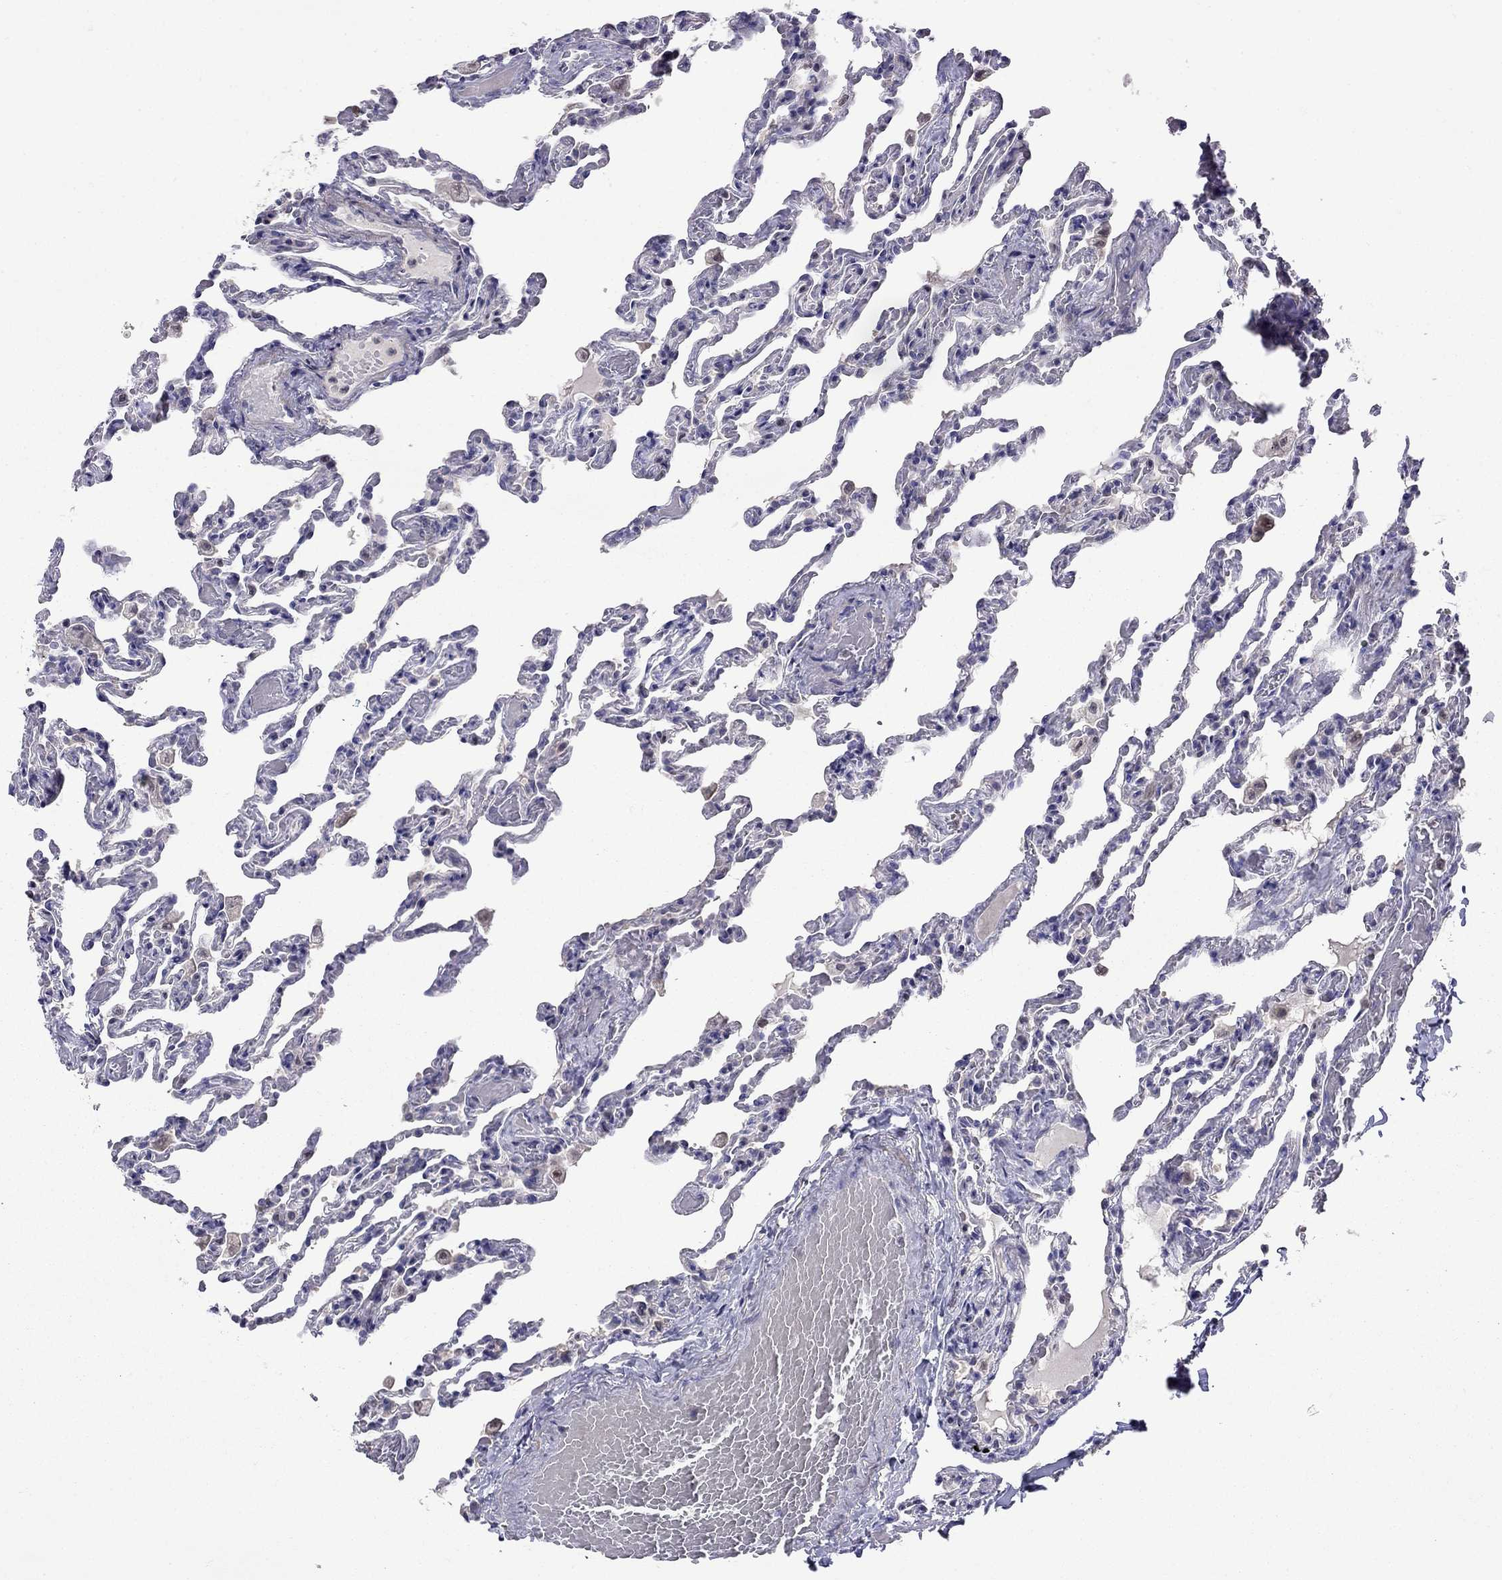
{"staining": {"intensity": "negative", "quantity": "none", "location": "none"}, "tissue": "lung", "cell_type": "Alveolar cells", "image_type": "normal", "snomed": [{"axis": "morphology", "description": "Normal tissue, NOS"}, {"axis": "topography", "description": "Lung"}], "caption": "Micrograph shows no protein positivity in alveolar cells of unremarkable lung. (DAB (3,3'-diaminobenzidine) immunohistochemistry with hematoxylin counter stain).", "gene": "LRRC39", "patient": {"sex": "female", "age": 43}}